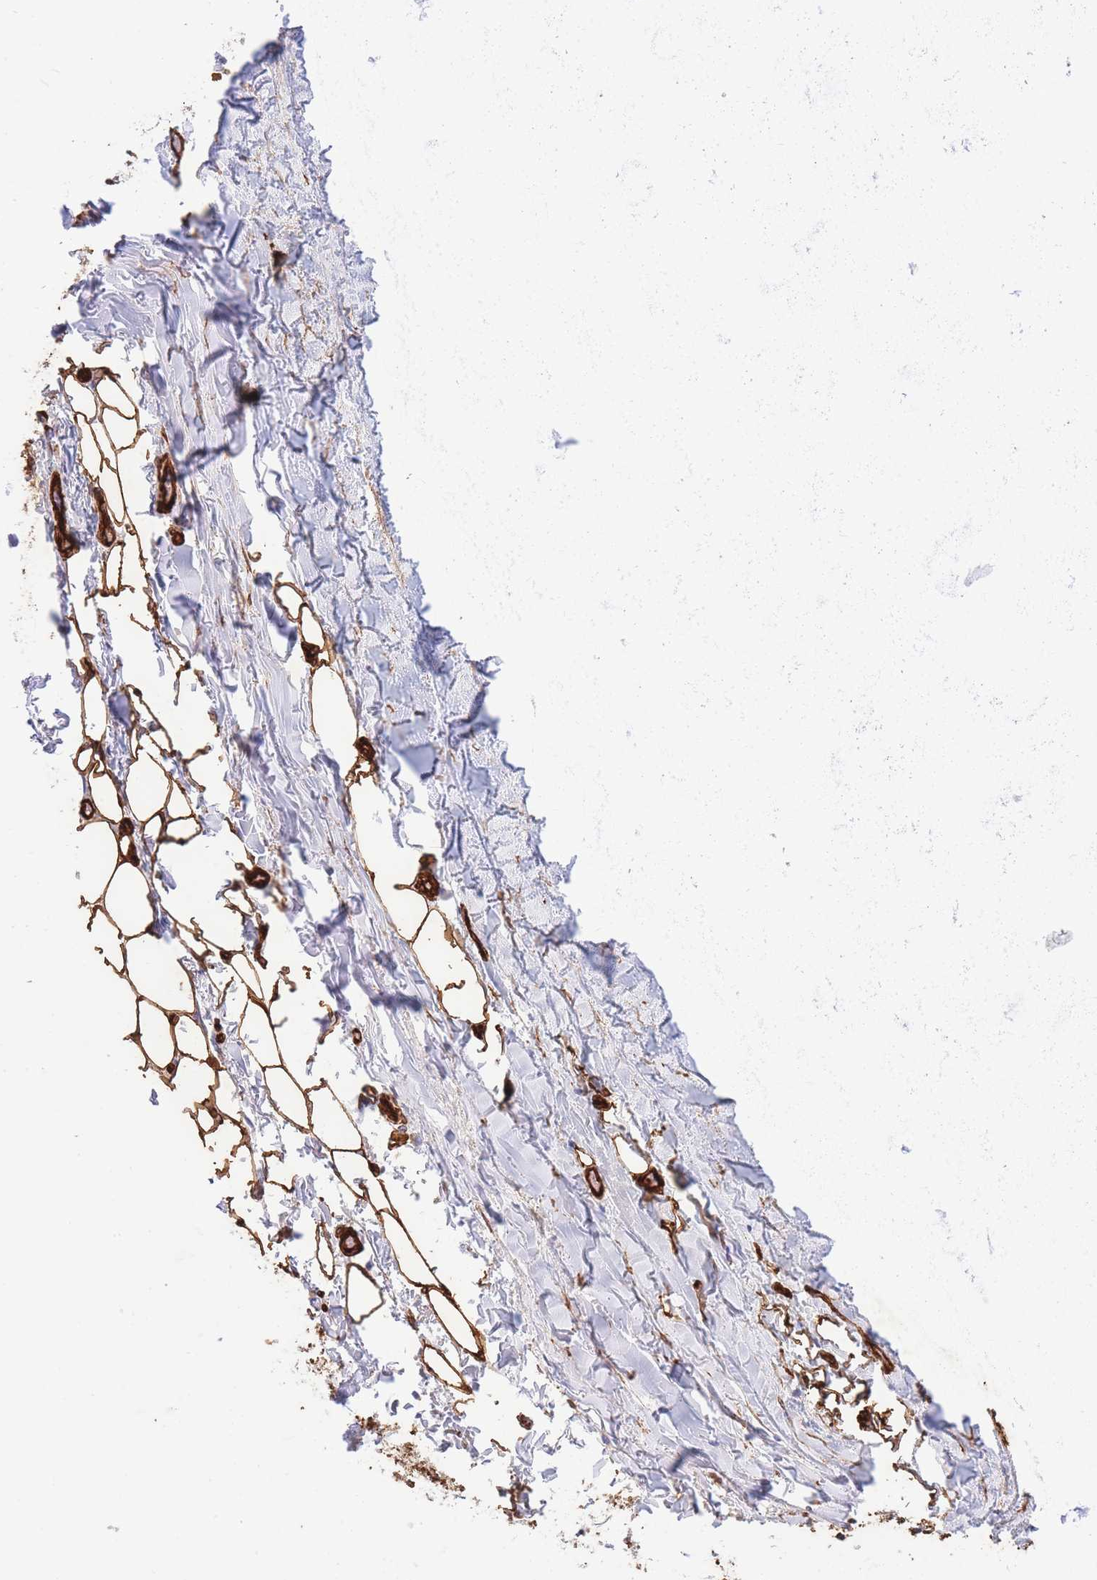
{"staining": {"intensity": "strong", "quantity": ">75%", "location": "cytoplasmic/membranous"}, "tissue": "adipose tissue", "cell_type": "Adipocytes", "image_type": "normal", "snomed": [{"axis": "morphology", "description": "Normal tissue, NOS"}, {"axis": "topography", "description": "Cartilage tissue"}, {"axis": "topography", "description": "Bronchus"}], "caption": "IHC (DAB) staining of normal human adipose tissue reveals strong cytoplasmic/membranous protein staining in about >75% of adipocytes. (DAB = brown stain, brightfield microscopy at high magnification).", "gene": "CAVIN1", "patient": {"sex": "male", "age": 63}}